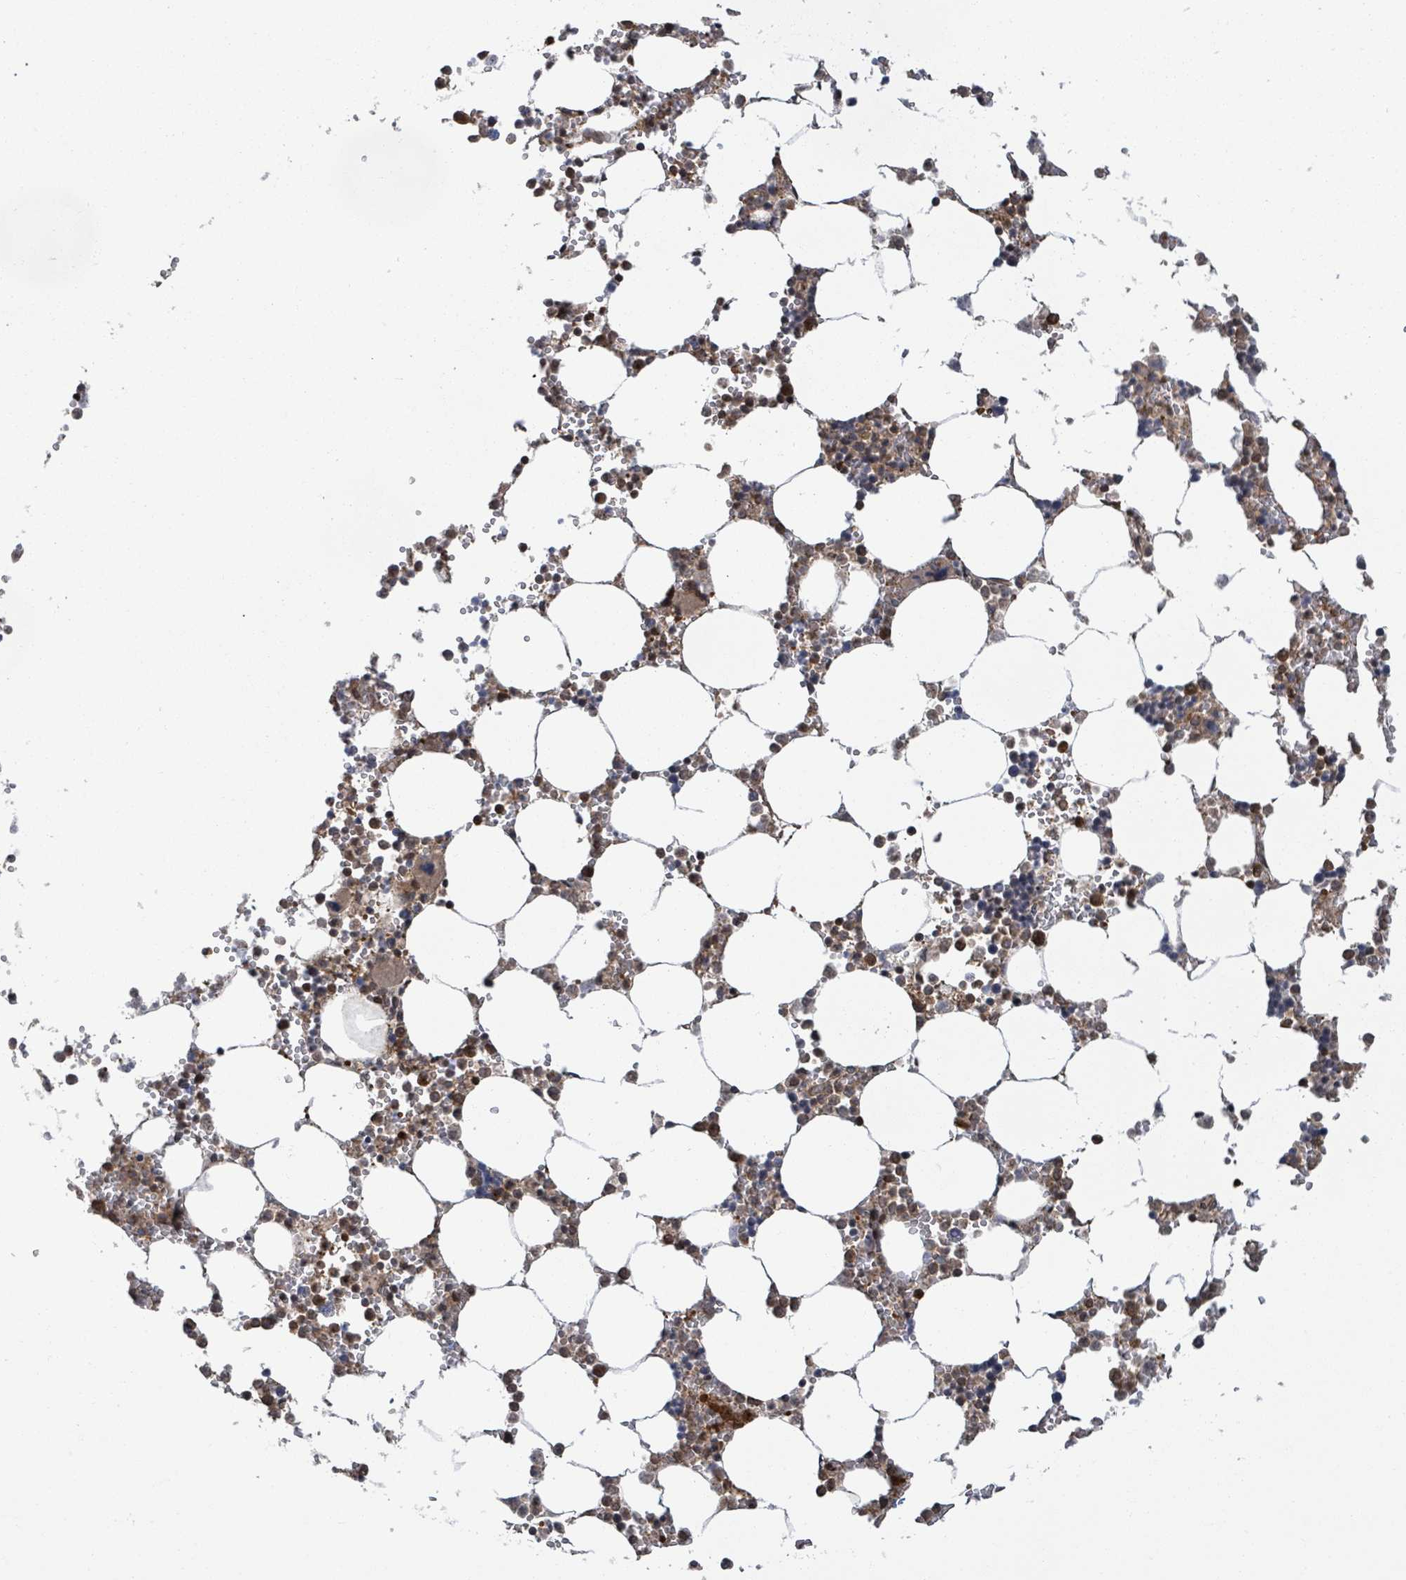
{"staining": {"intensity": "moderate", "quantity": "25%-75%", "location": "cytoplasmic/membranous,nuclear"}, "tissue": "bone marrow", "cell_type": "Hematopoietic cells", "image_type": "normal", "snomed": [{"axis": "morphology", "description": "Normal tissue, NOS"}, {"axis": "topography", "description": "Bone marrow"}], "caption": "Bone marrow was stained to show a protein in brown. There is medium levels of moderate cytoplasmic/membranous,nuclear expression in approximately 25%-75% of hematopoietic cells. The staining was performed using DAB to visualize the protein expression in brown, while the nuclei were stained in blue with hematoxylin (Magnification: 20x).", "gene": "ENSG00000256500", "patient": {"sex": "male", "age": 64}}